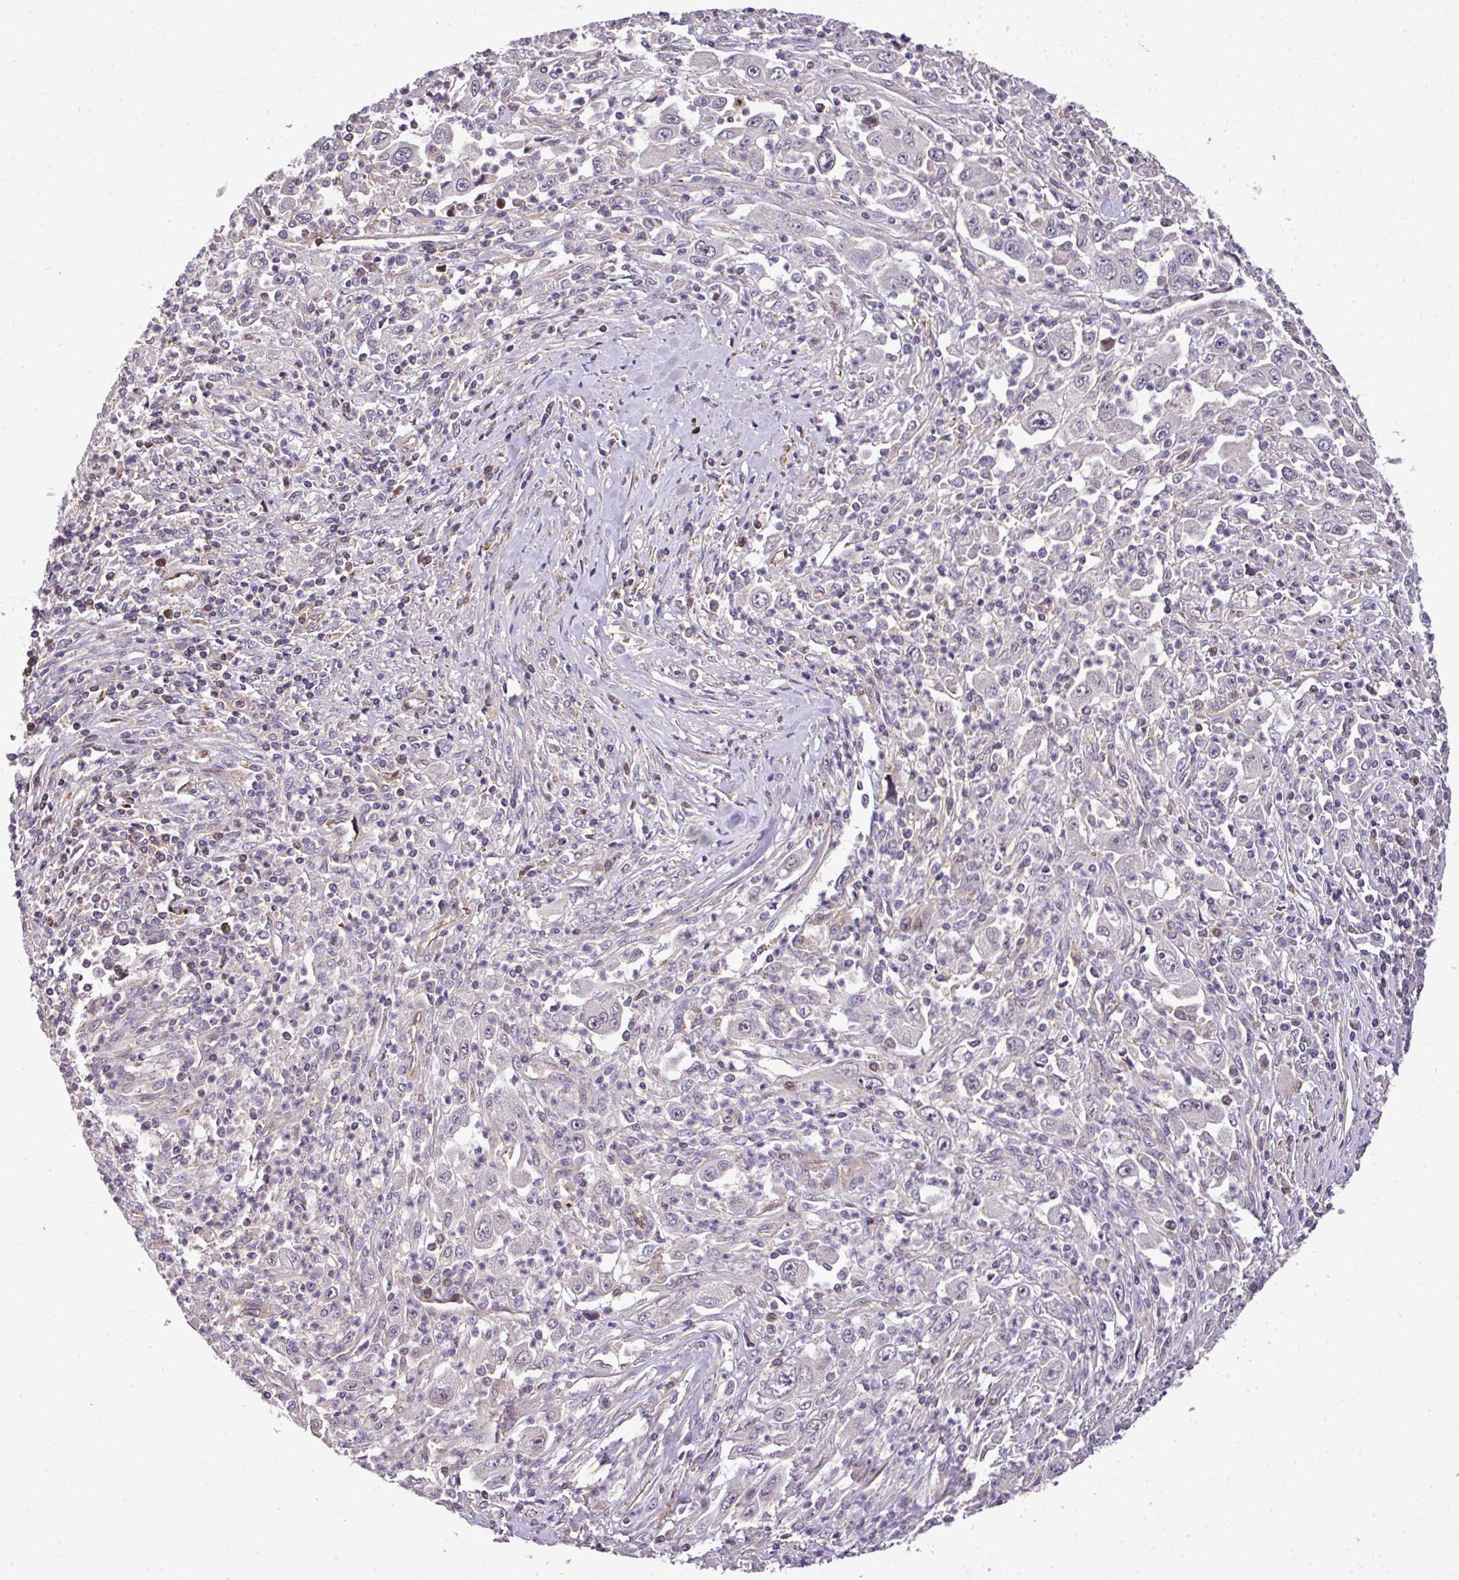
{"staining": {"intensity": "negative", "quantity": "none", "location": "none"}, "tissue": "melanoma", "cell_type": "Tumor cells", "image_type": "cancer", "snomed": [{"axis": "morphology", "description": "Malignant melanoma, Metastatic site"}, {"axis": "topography", "description": "Skin"}], "caption": "IHC of melanoma reveals no staining in tumor cells.", "gene": "CASS4", "patient": {"sex": "female", "age": 56}}